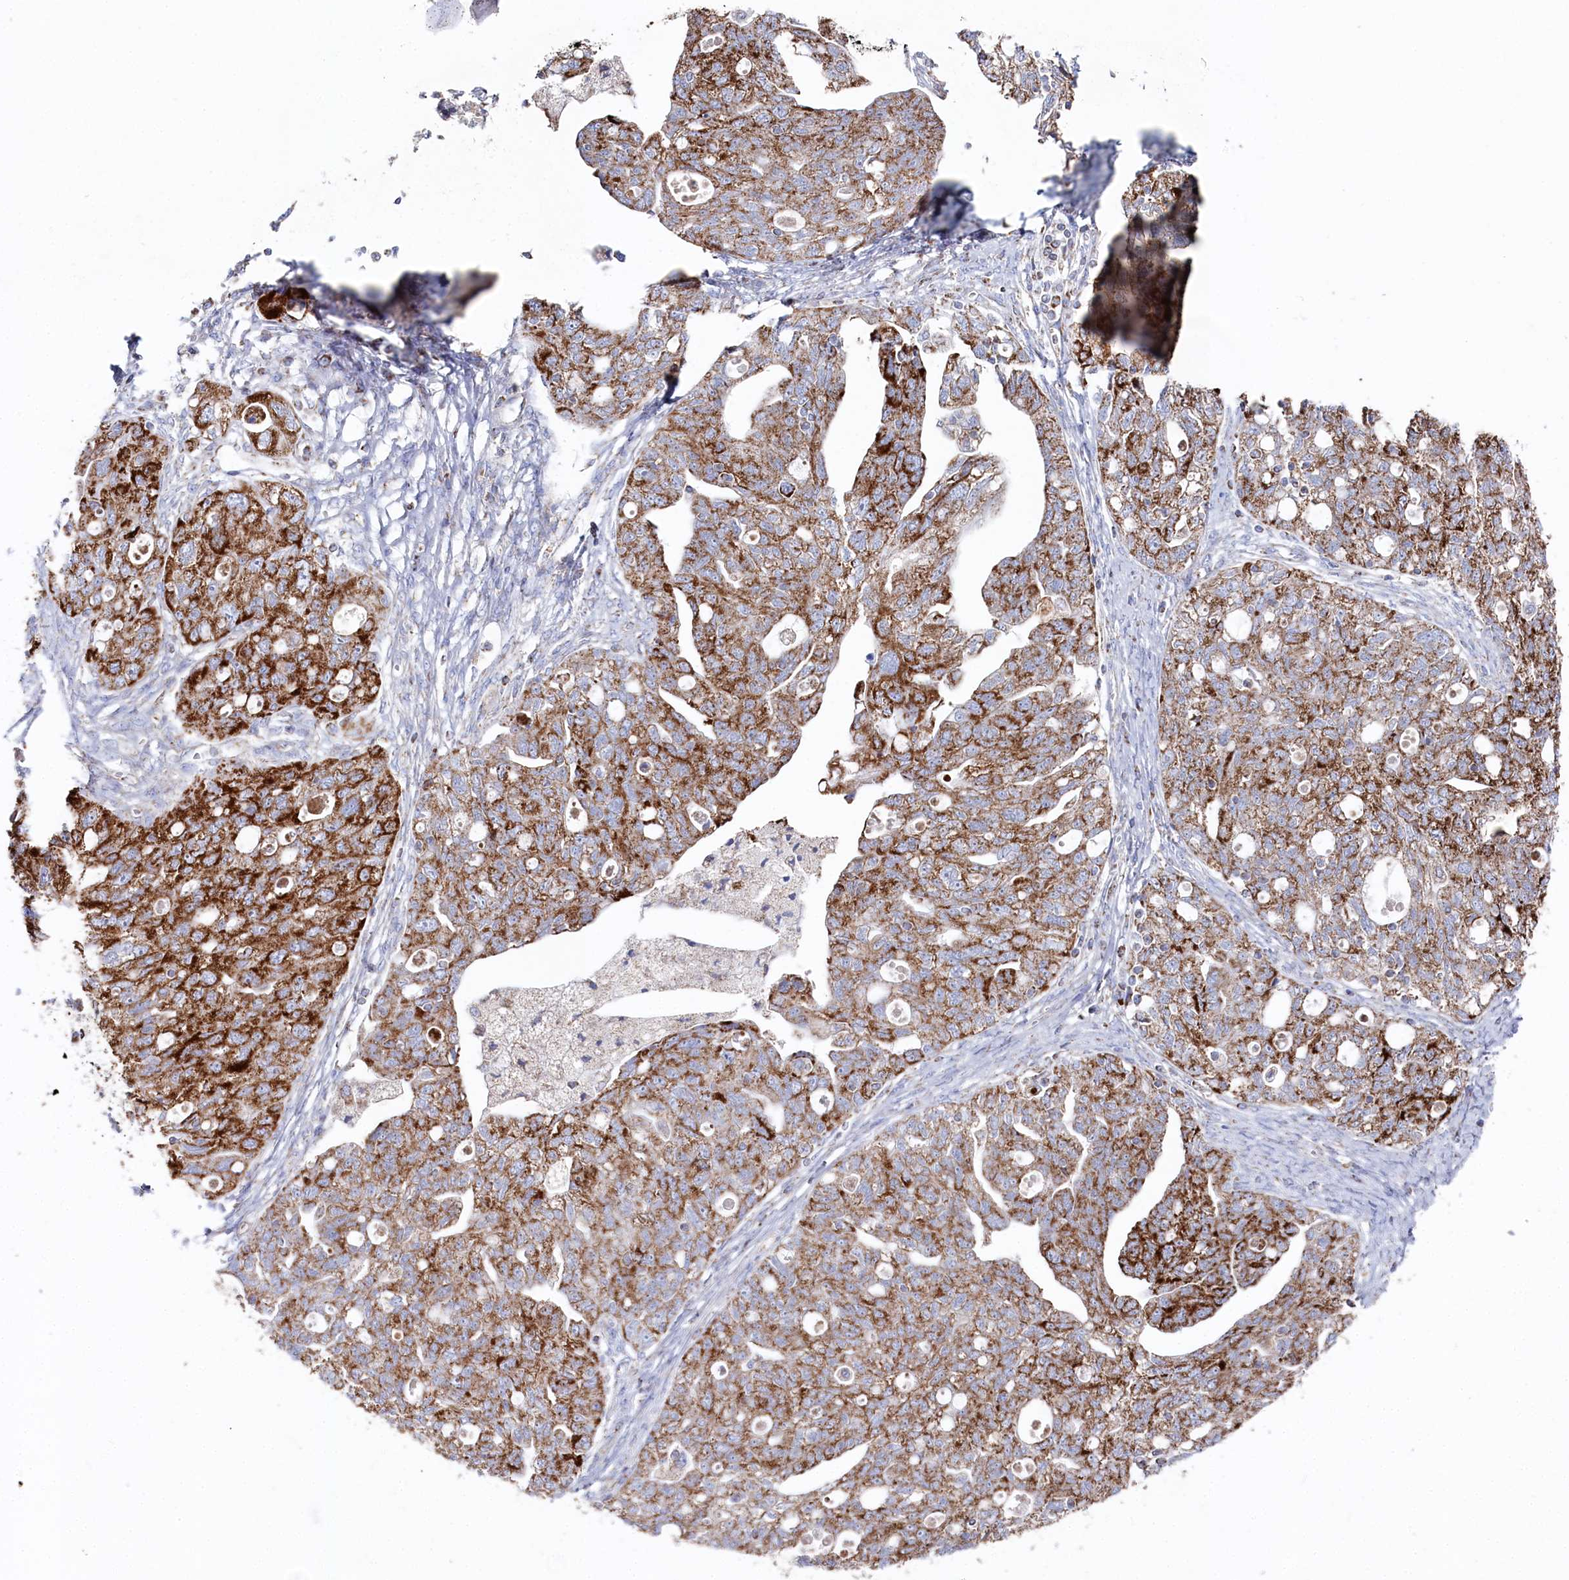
{"staining": {"intensity": "moderate", "quantity": ">75%", "location": "cytoplasmic/membranous"}, "tissue": "ovarian cancer", "cell_type": "Tumor cells", "image_type": "cancer", "snomed": [{"axis": "morphology", "description": "Carcinoma, NOS"}, {"axis": "morphology", "description": "Cystadenocarcinoma, serous, NOS"}, {"axis": "topography", "description": "Ovary"}], "caption": "Protein staining by immunohistochemistry (IHC) shows moderate cytoplasmic/membranous positivity in approximately >75% of tumor cells in ovarian carcinoma. (DAB (3,3'-diaminobenzidine) IHC with brightfield microscopy, high magnification).", "gene": "GLS2", "patient": {"sex": "female", "age": 69}}